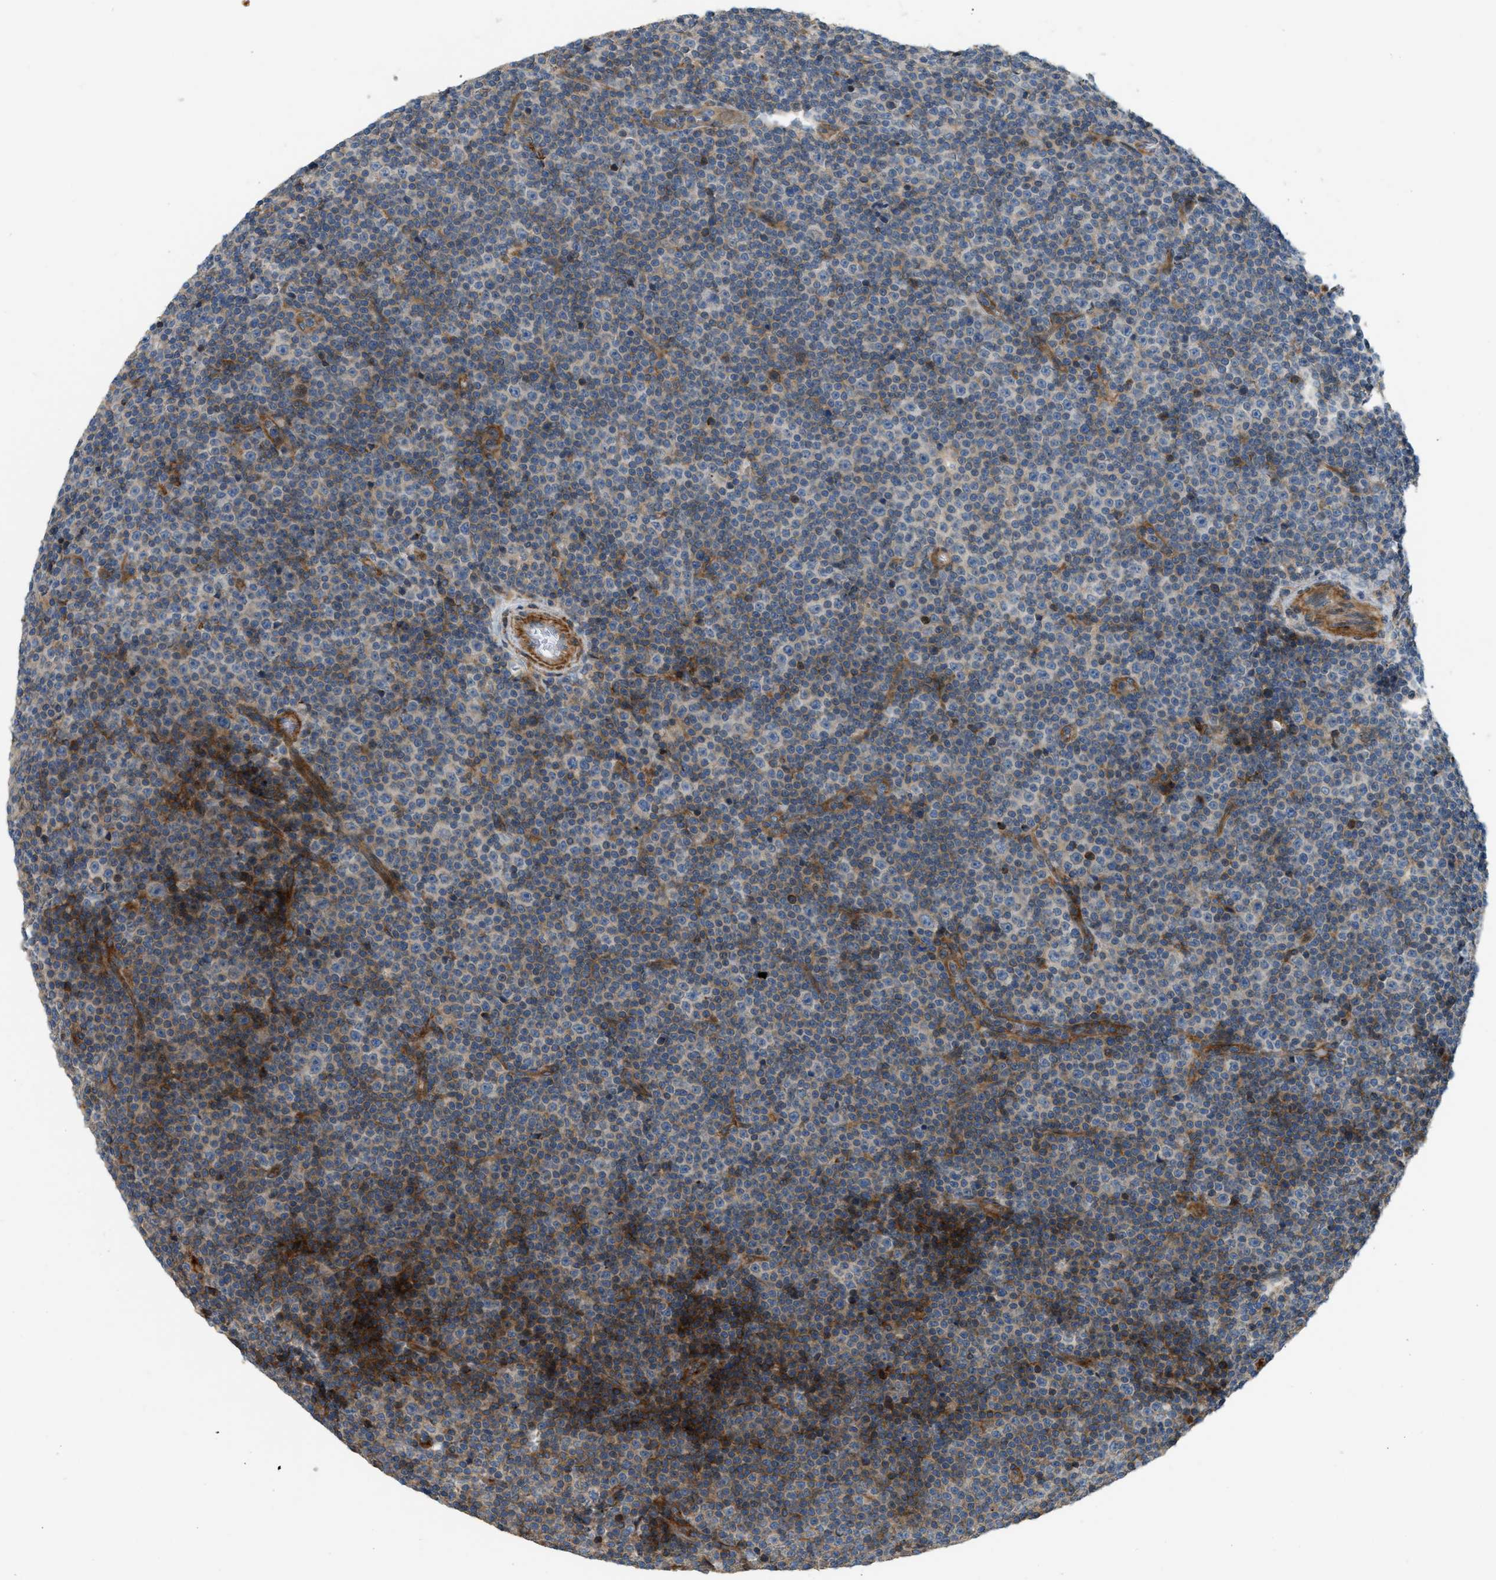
{"staining": {"intensity": "negative", "quantity": "none", "location": "none"}, "tissue": "lymphoma", "cell_type": "Tumor cells", "image_type": "cancer", "snomed": [{"axis": "morphology", "description": "Malignant lymphoma, non-Hodgkin's type, Low grade"}, {"axis": "topography", "description": "Lymph node"}], "caption": "Immunohistochemistry histopathology image of neoplastic tissue: lymphoma stained with DAB exhibits no significant protein positivity in tumor cells. (Stains: DAB (3,3'-diaminobenzidine) immunohistochemistry with hematoxylin counter stain, Microscopy: brightfield microscopy at high magnification).", "gene": "BTN3A2", "patient": {"sex": "female", "age": 67}}